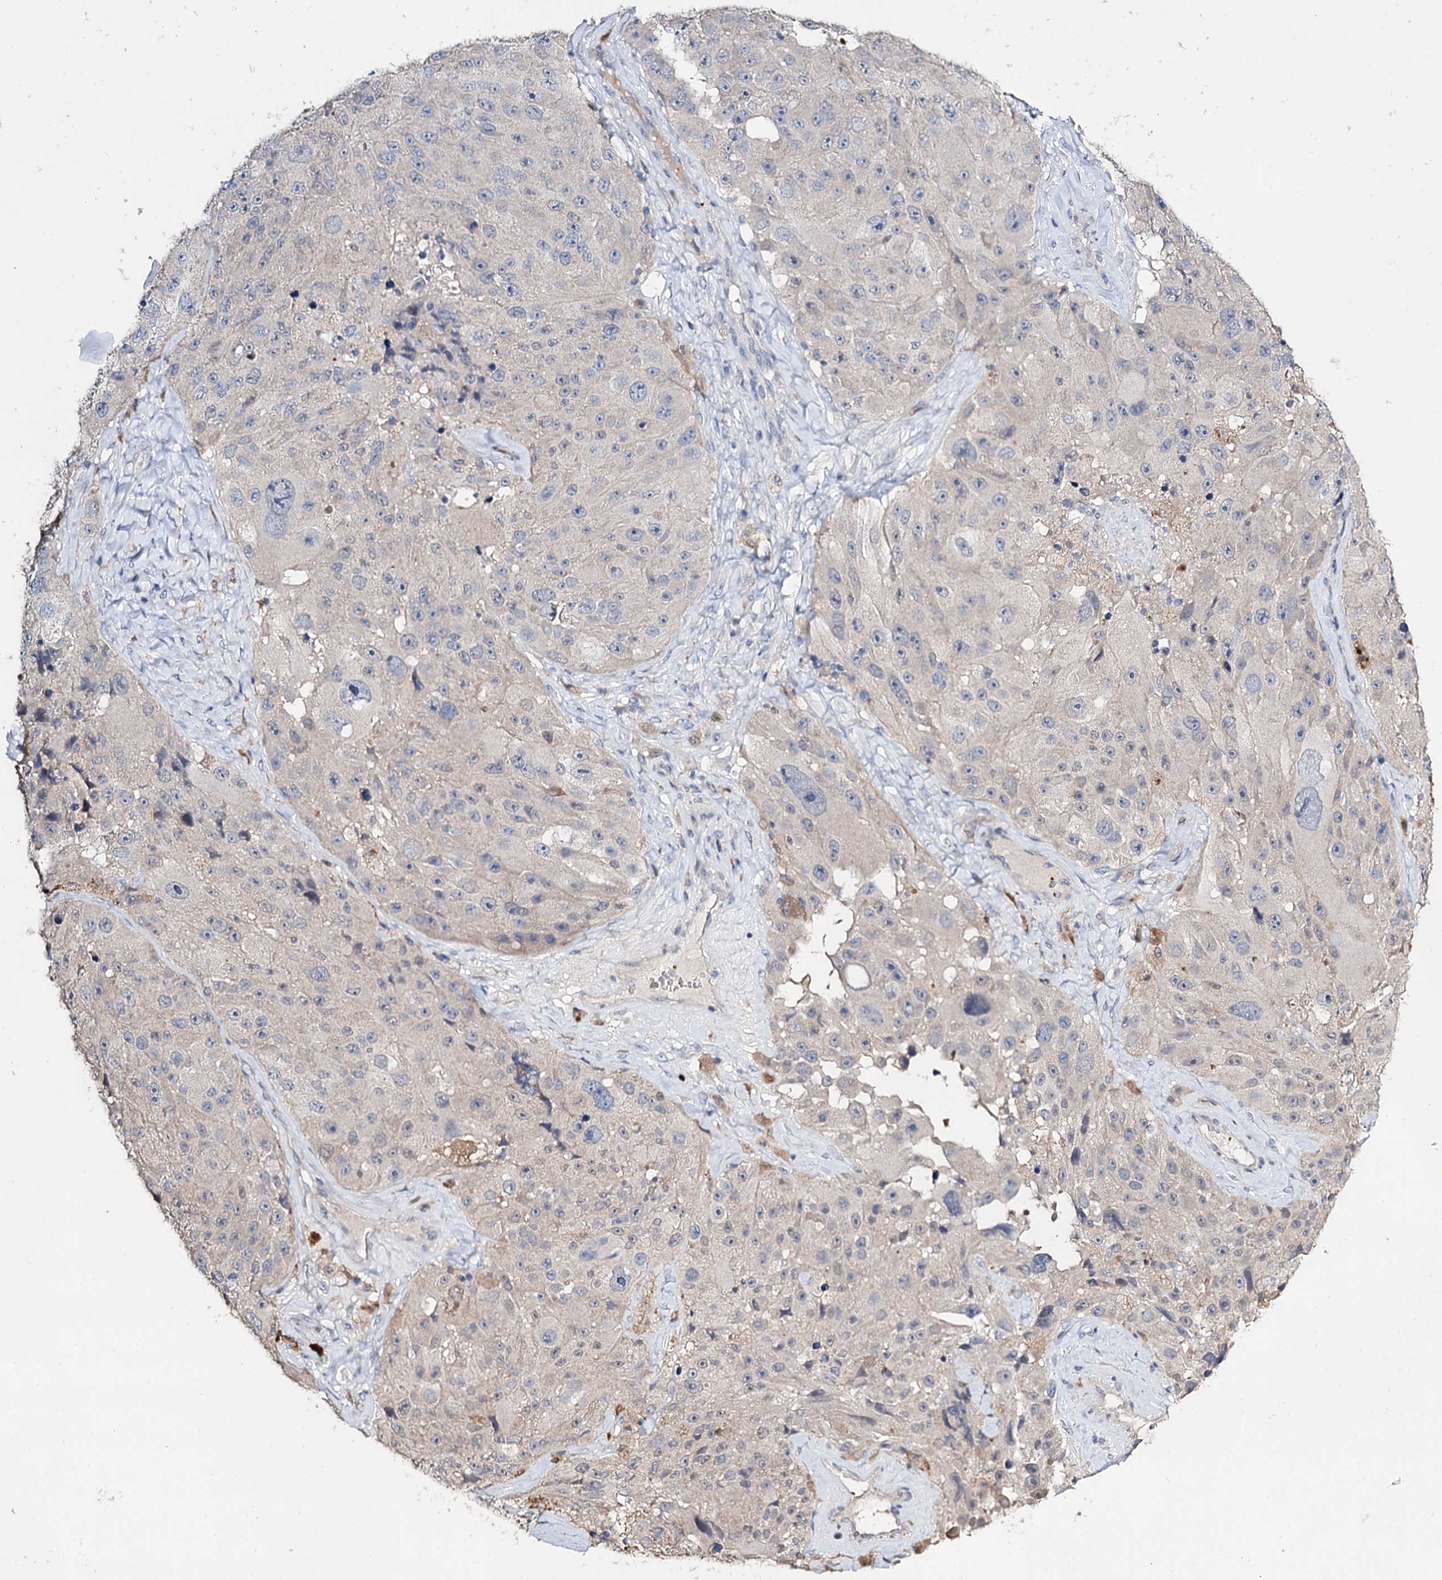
{"staining": {"intensity": "negative", "quantity": "none", "location": "none"}, "tissue": "melanoma", "cell_type": "Tumor cells", "image_type": "cancer", "snomed": [{"axis": "morphology", "description": "Malignant melanoma, Metastatic site"}, {"axis": "topography", "description": "Lymph node"}], "caption": "A high-resolution histopathology image shows immunohistochemistry staining of malignant melanoma (metastatic site), which shows no significant staining in tumor cells.", "gene": "DNAH6", "patient": {"sex": "male", "age": 62}}